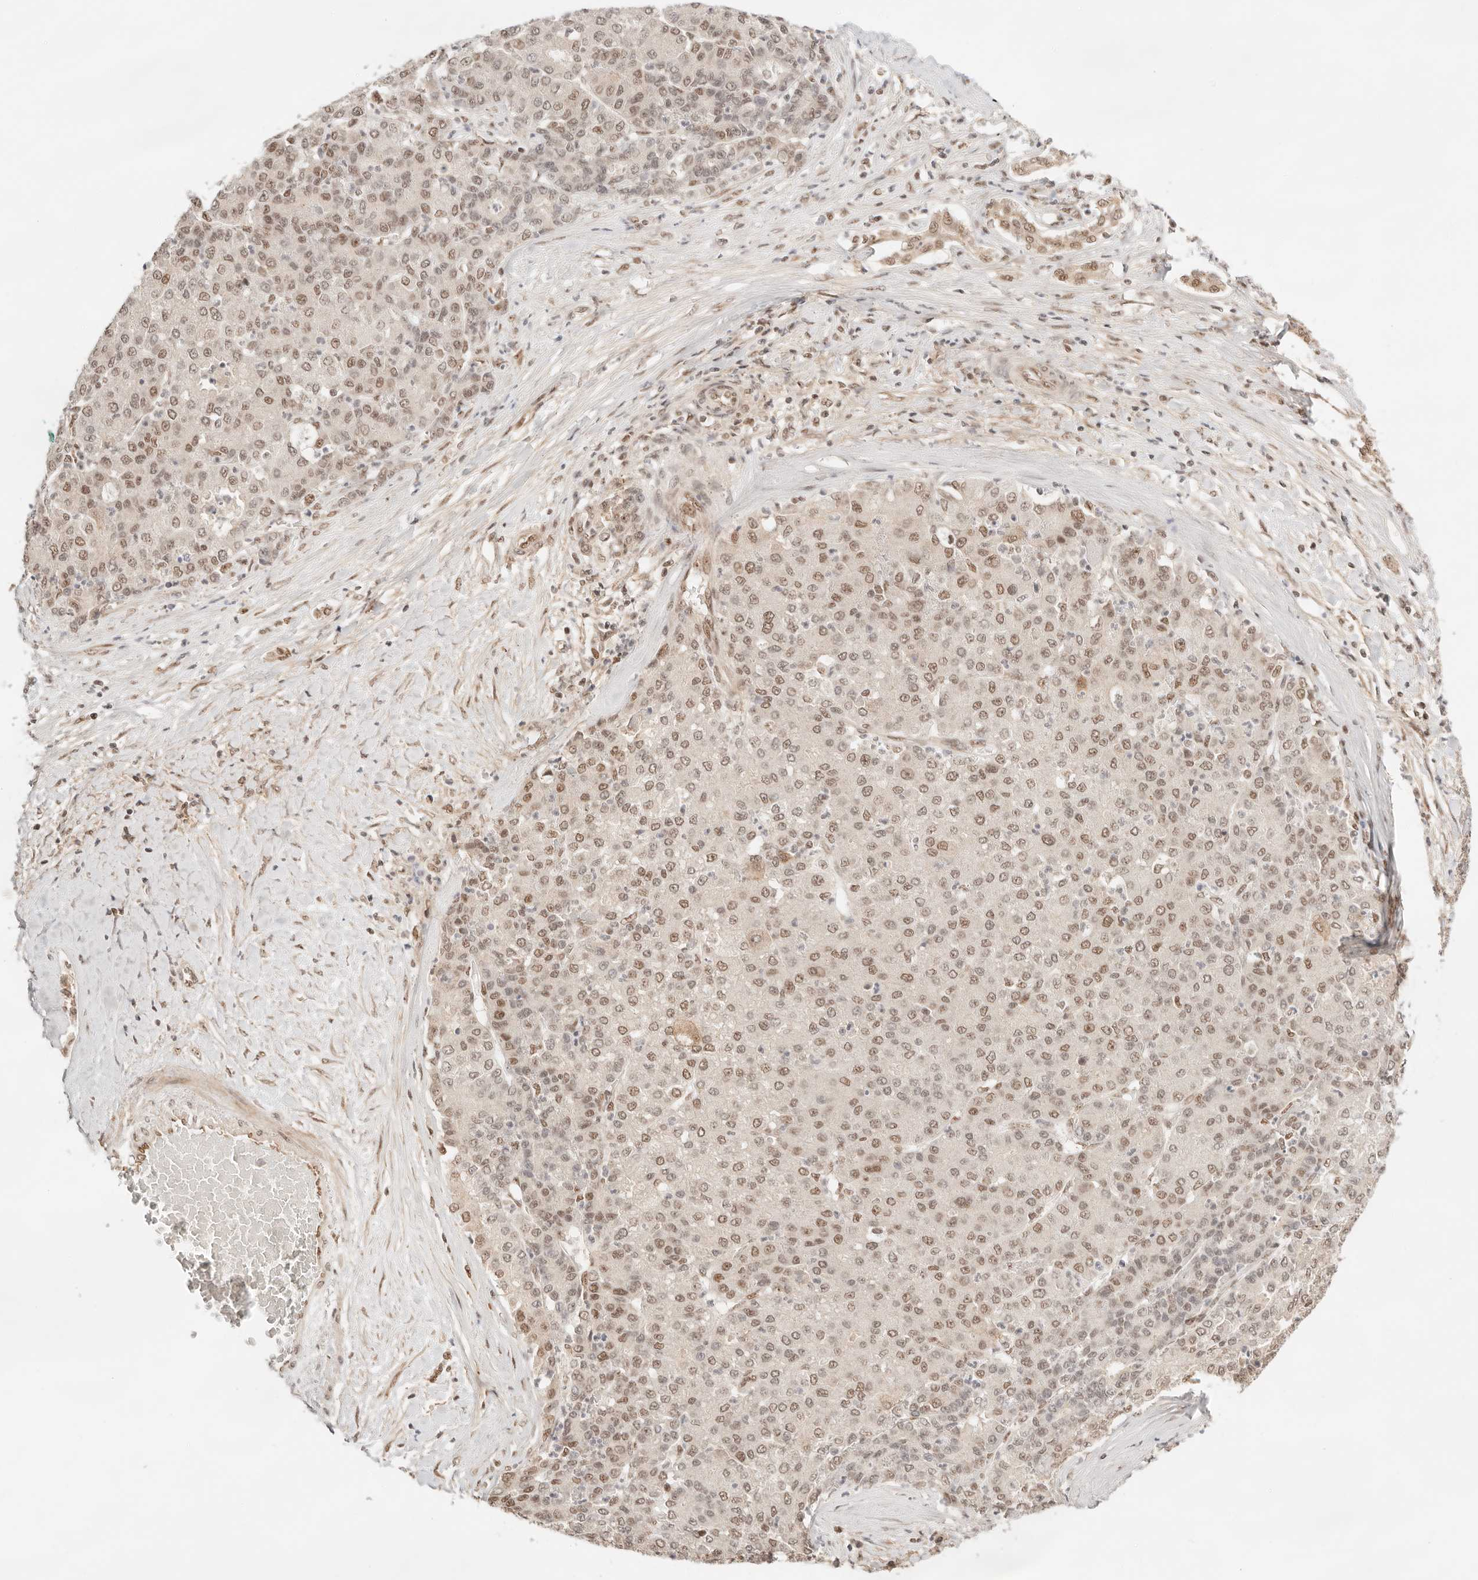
{"staining": {"intensity": "moderate", "quantity": "25%-75%", "location": "nuclear"}, "tissue": "liver cancer", "cell_type": "Tumor cells", "image_type": "cancer", "snomed": [{"axis": "morphology", "description": "Carcinoma, Hepatocellular, NOS"}, {"axis": "topography", "description": "Liver"}], "caption": "The immunohistochemical stain shows moderate nuclear positivity in tumor cells of liver cancer (hepatocellular carcinoma) tissue.", "gene": "GTF2E2", "patient": {"sex": "male", "age": 65}}